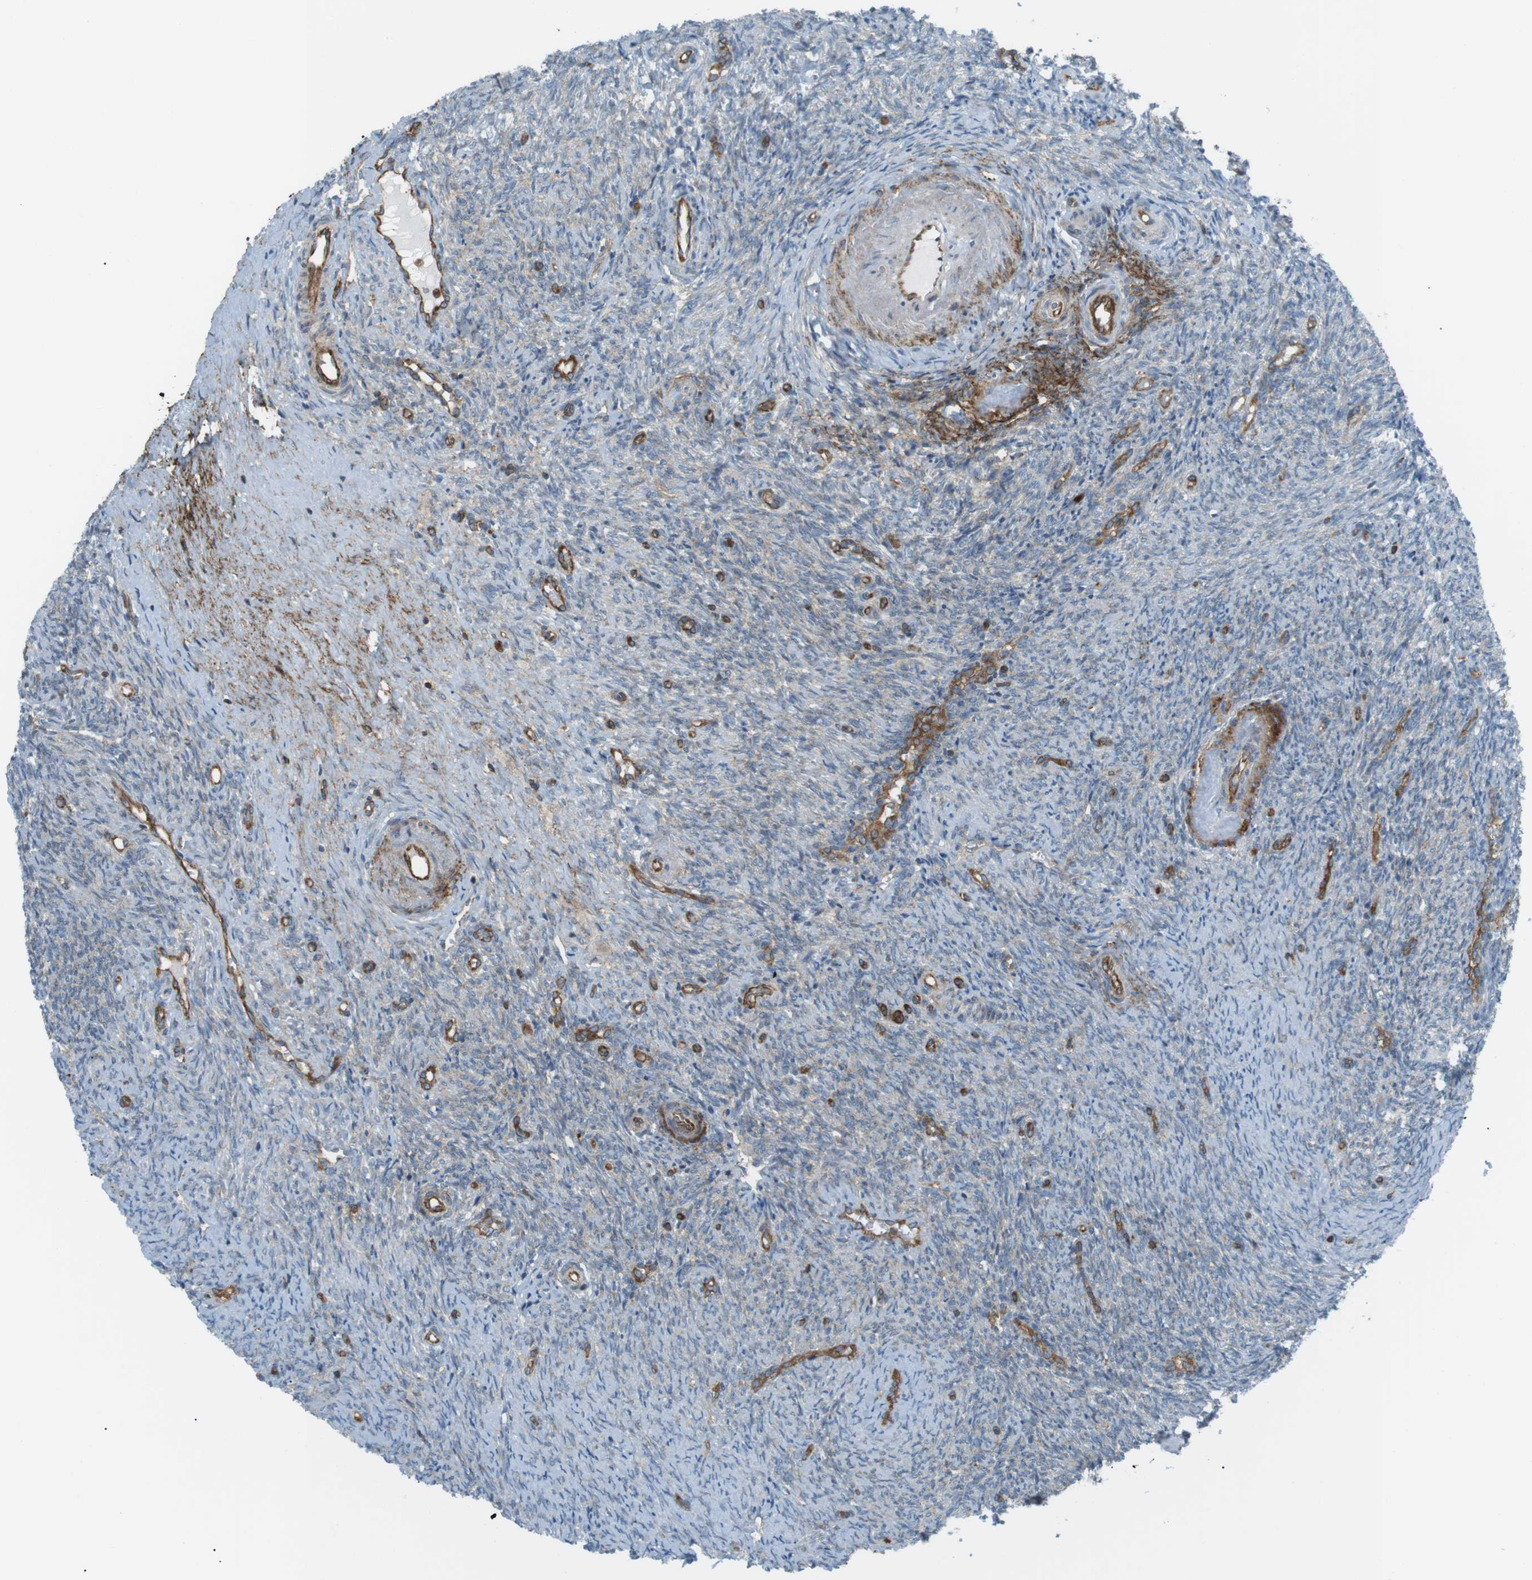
{"staining": {"intensity": "negative", "quantity": "none", "location": "none"}, "tissue": "ovary", "cell_type": "Ovarian stroma cells", "image_type": "normal", "snomed": [{"axis": "morphology", "description": "Normal tissue, NOS"}, {"axis": "topography", "description": "Ovary"}], "caption": "An immunohistochemistry (IHC) histopathology image of unremarkable ovary is shown. There is no staining in ovarian stroma cells of ovary.", "gene": "FLII", "patient": {"sex": "female", "age": 41}}